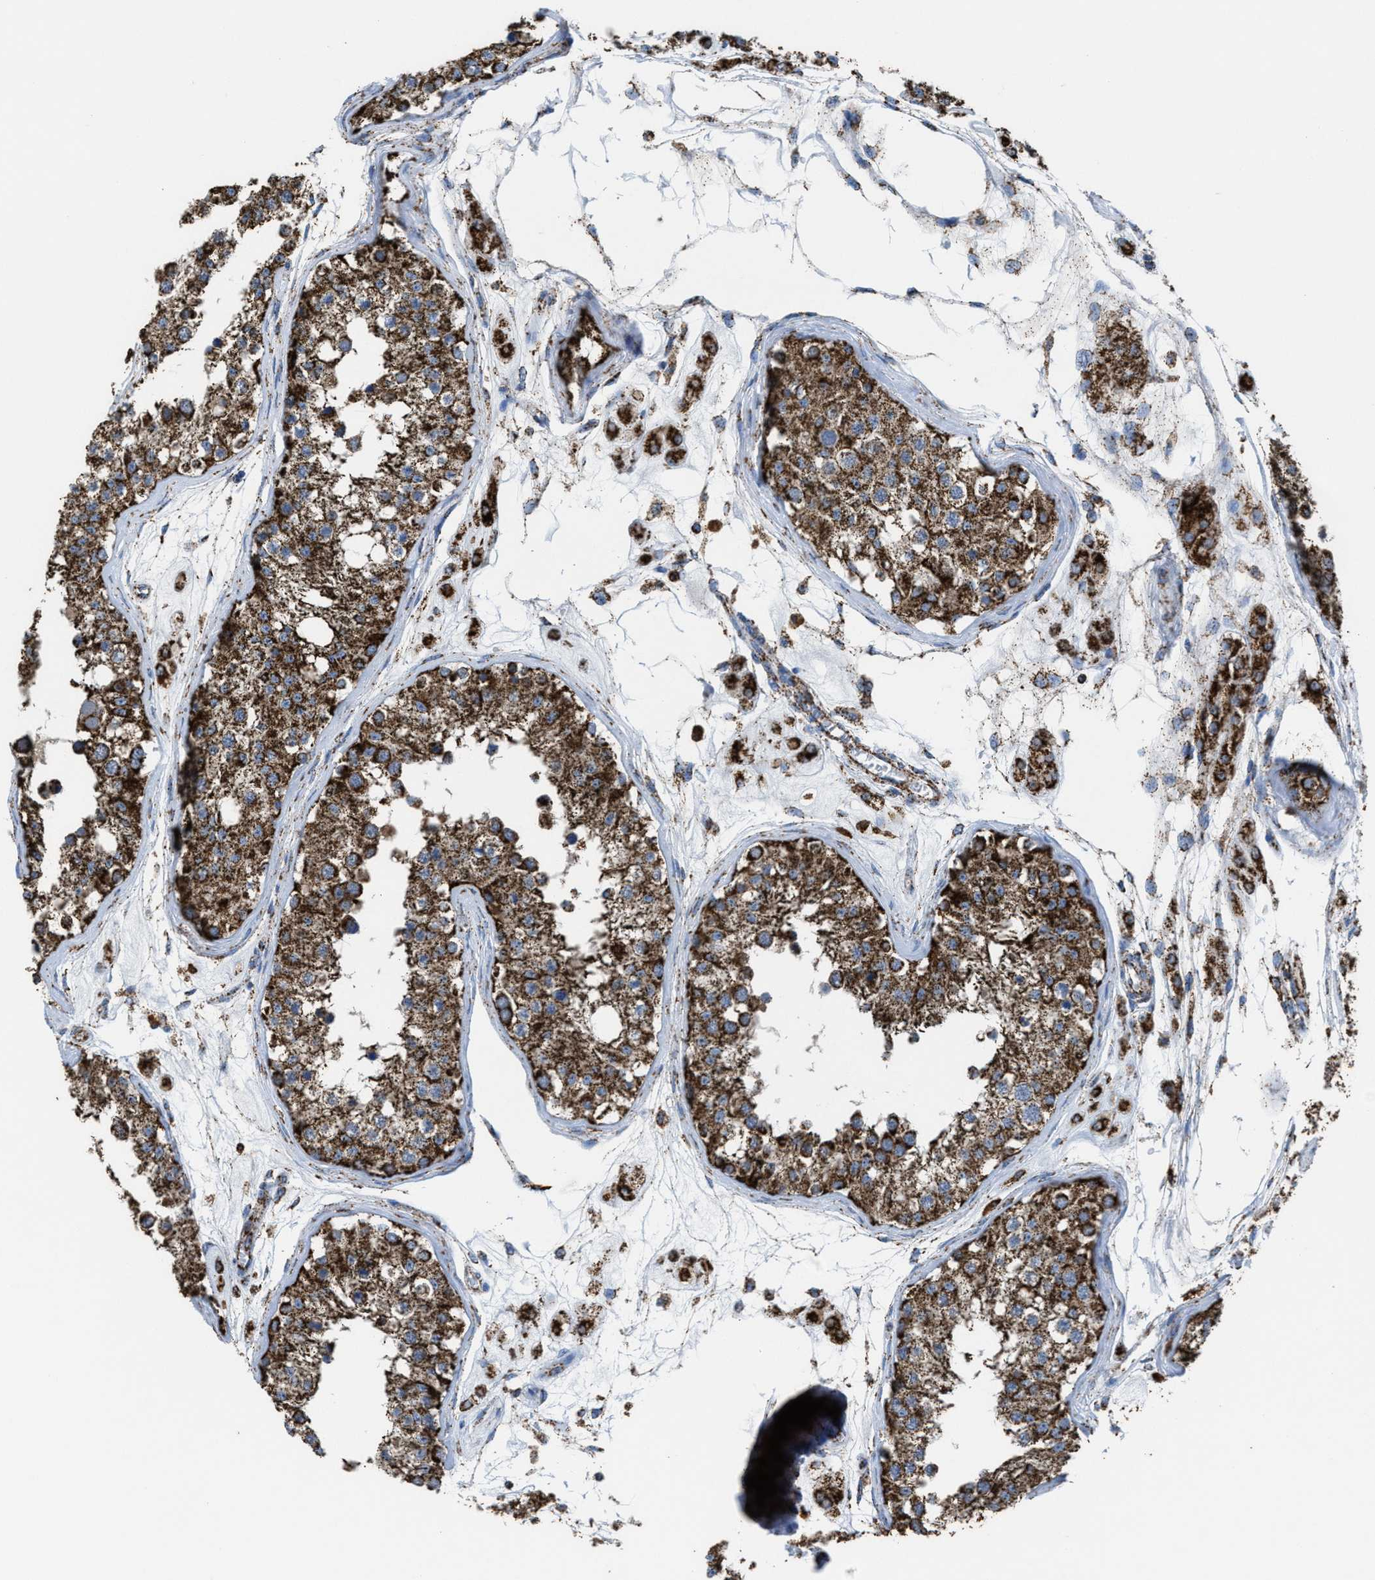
{"staining": {"intensity": "strong", "quantity": ">75%", "location": "cytoplasmic/membranous"}, "tissue": "testis", "cell_type": "Cells in seminiferous ducts", "image_type": "normal", "snomed": [{"axis": "morphology", "description": "Normal tissue, NOS"}, {"axis": "morphology", "description": "Adenocarcinoma, metastatic, NOS"}, {"axis": "topography", "description": "Testis"}], "caption": "IHC of benign human testis exhibits high levels of strong cytoplasmic/membranous positivity in about >75% of cells in seminiferous ducts. The staining is performed using DAB (3,3'-diaminobenzidine) brown chromogen to label protein expression. The nuclei are counter-stained blue using hematoxylin.", "gene": "ECHS1", "patient": {"sex": "male", "age": 26}}